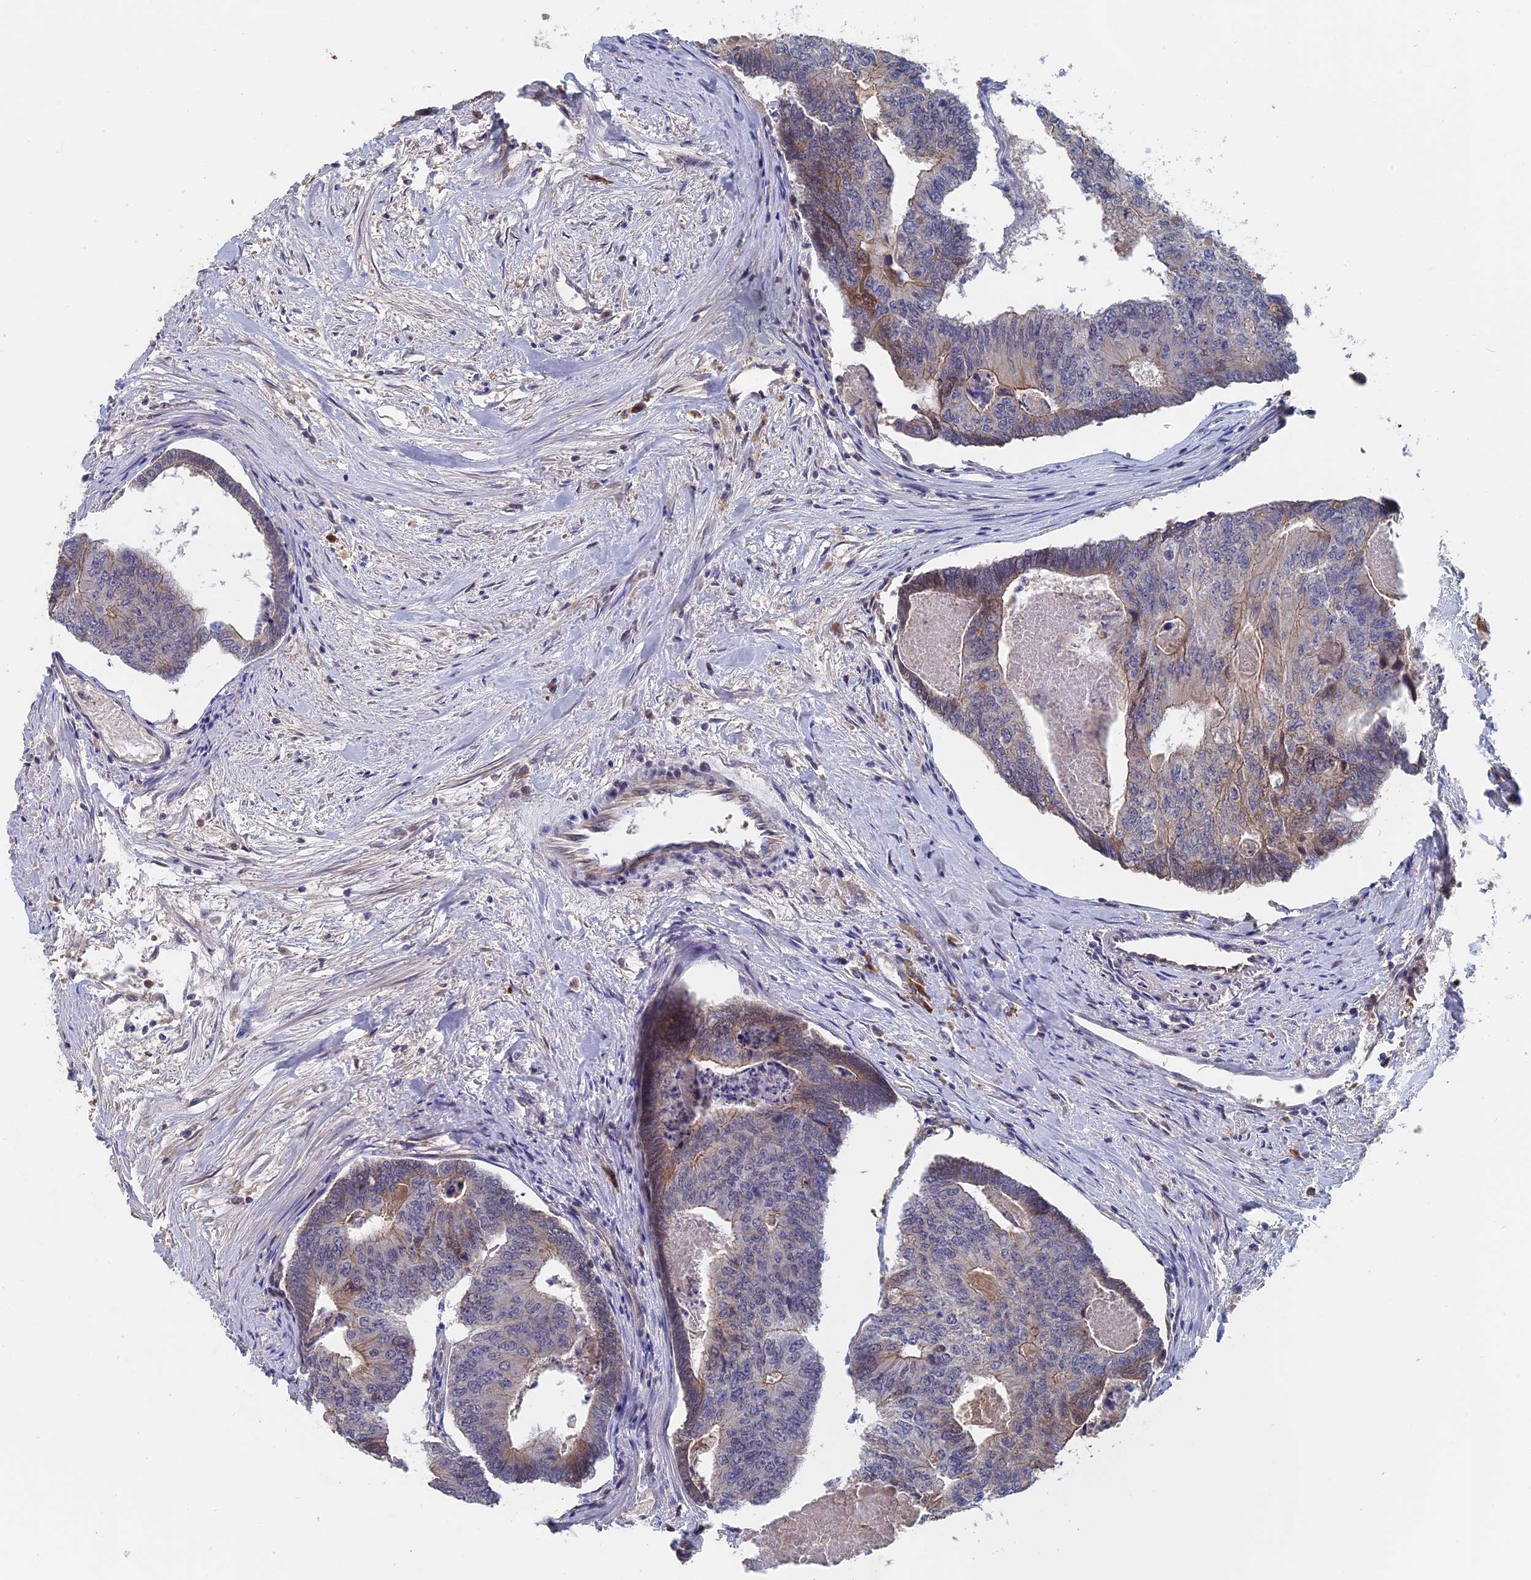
{"staining": {"intensity": "weak", "quantity": "<25%", "location": "cytoplasmic/membranous"}, "tissue": "colorectal cancer", "cell_type": "Tumor cells", "image_type": "cancer", "snomed": [{"axis": "morphology", "description": "Adenocarcinoma, NOS"}, {"axis": "topography", "description": "Colon"}], "caption": "The immunohistochemistry image has no significant expression in tumor cells of colorectal cancer tissue. (Stains: DAB (3,3'-diaminobenzidine) immunohistochemistry with hematoxylin counter stain, Microscopy: brightfield microscopy at high magnification).", "gene": "SLC33A1", "patient": {"sex": "female", "age": 67}}